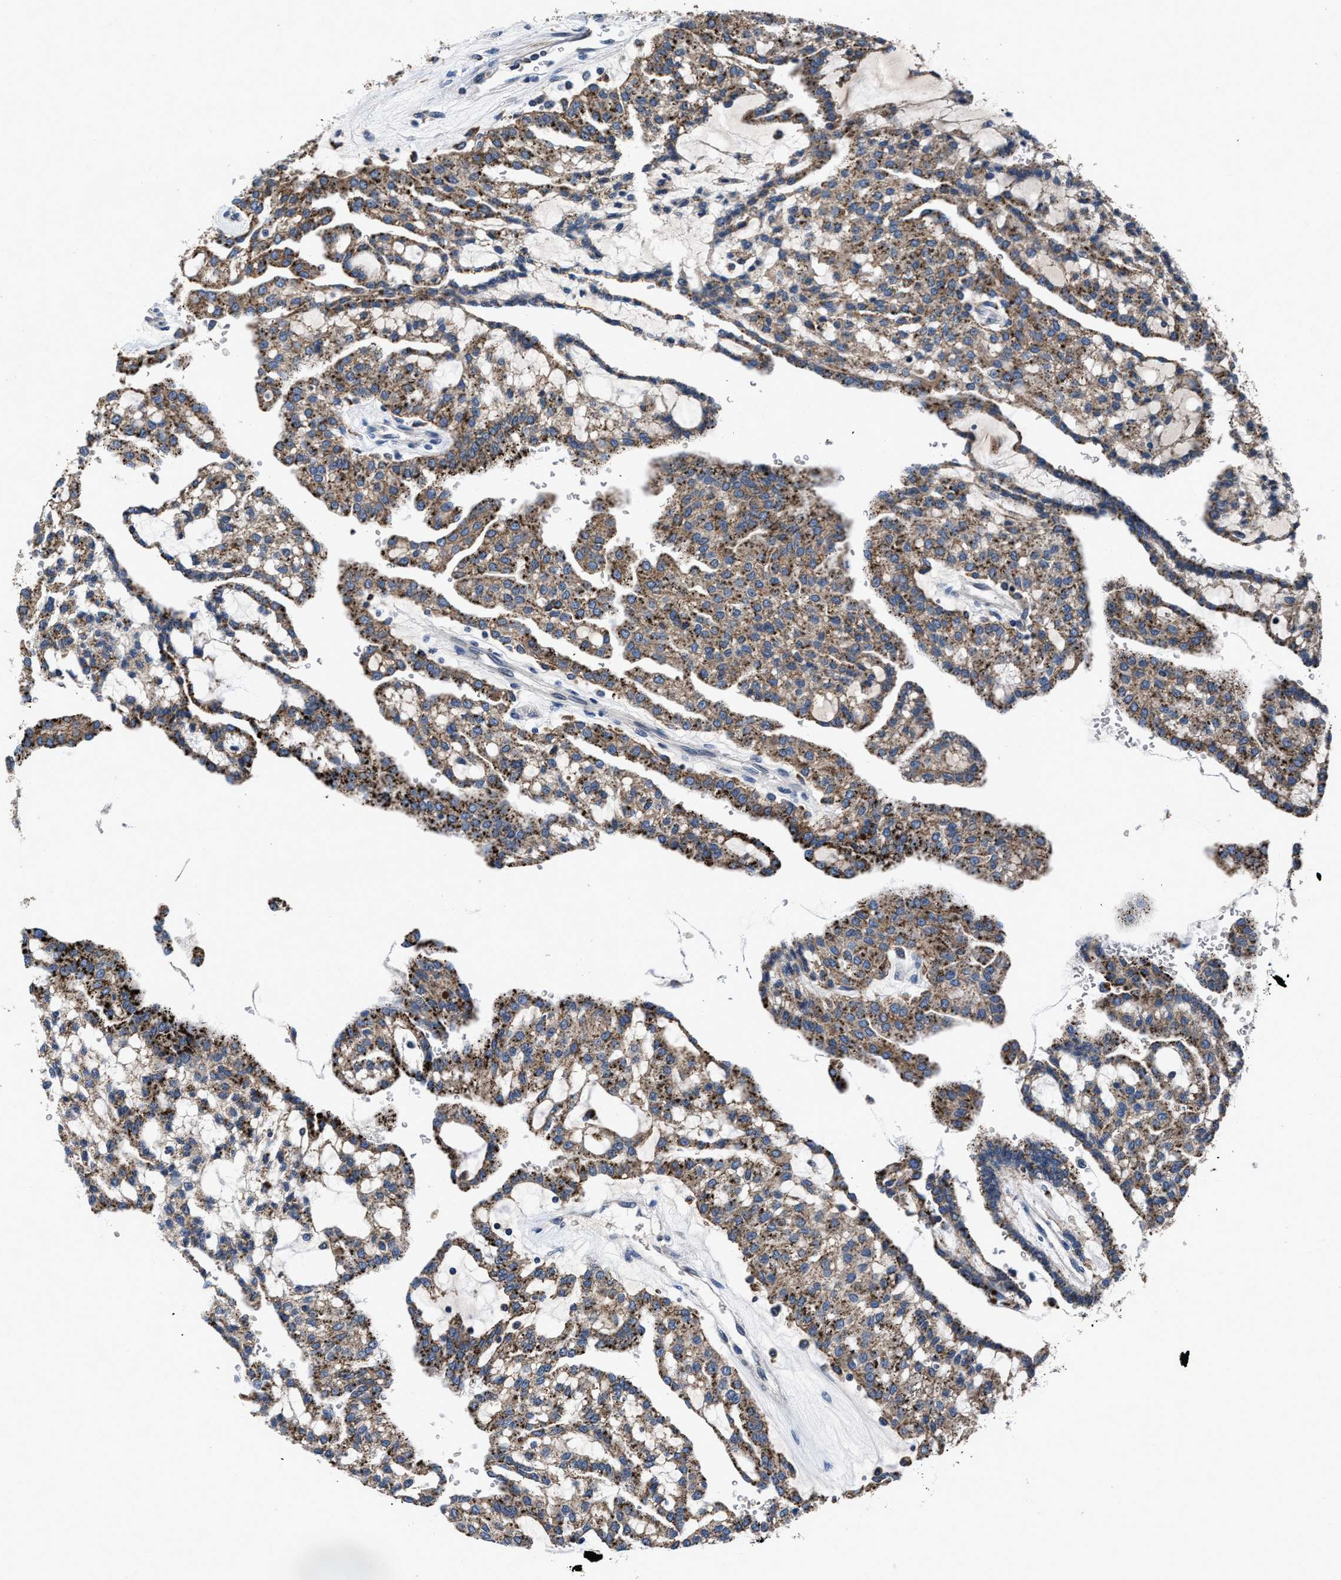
{"staining": {"intensity": "moderate", "quantity": ">75%", "location": "cytoplasmic/membranous"}, "tissue": "renal cancer", "cell_type": "Tumor cells", "image_type": "cancer", "snomed": [{"axis": "morphology", "description": "Adenocarcinoma, NOS"}, {"axis": "topography", "description": "Kidney"}], "caption": "Moderate cytoplasmic/membranous protein expression is present in approximately >75% of tumor cells in adenocarcinoma (renal).", "gene": "CACNA1D", "patient": {"sex": "male", "age": 63}}